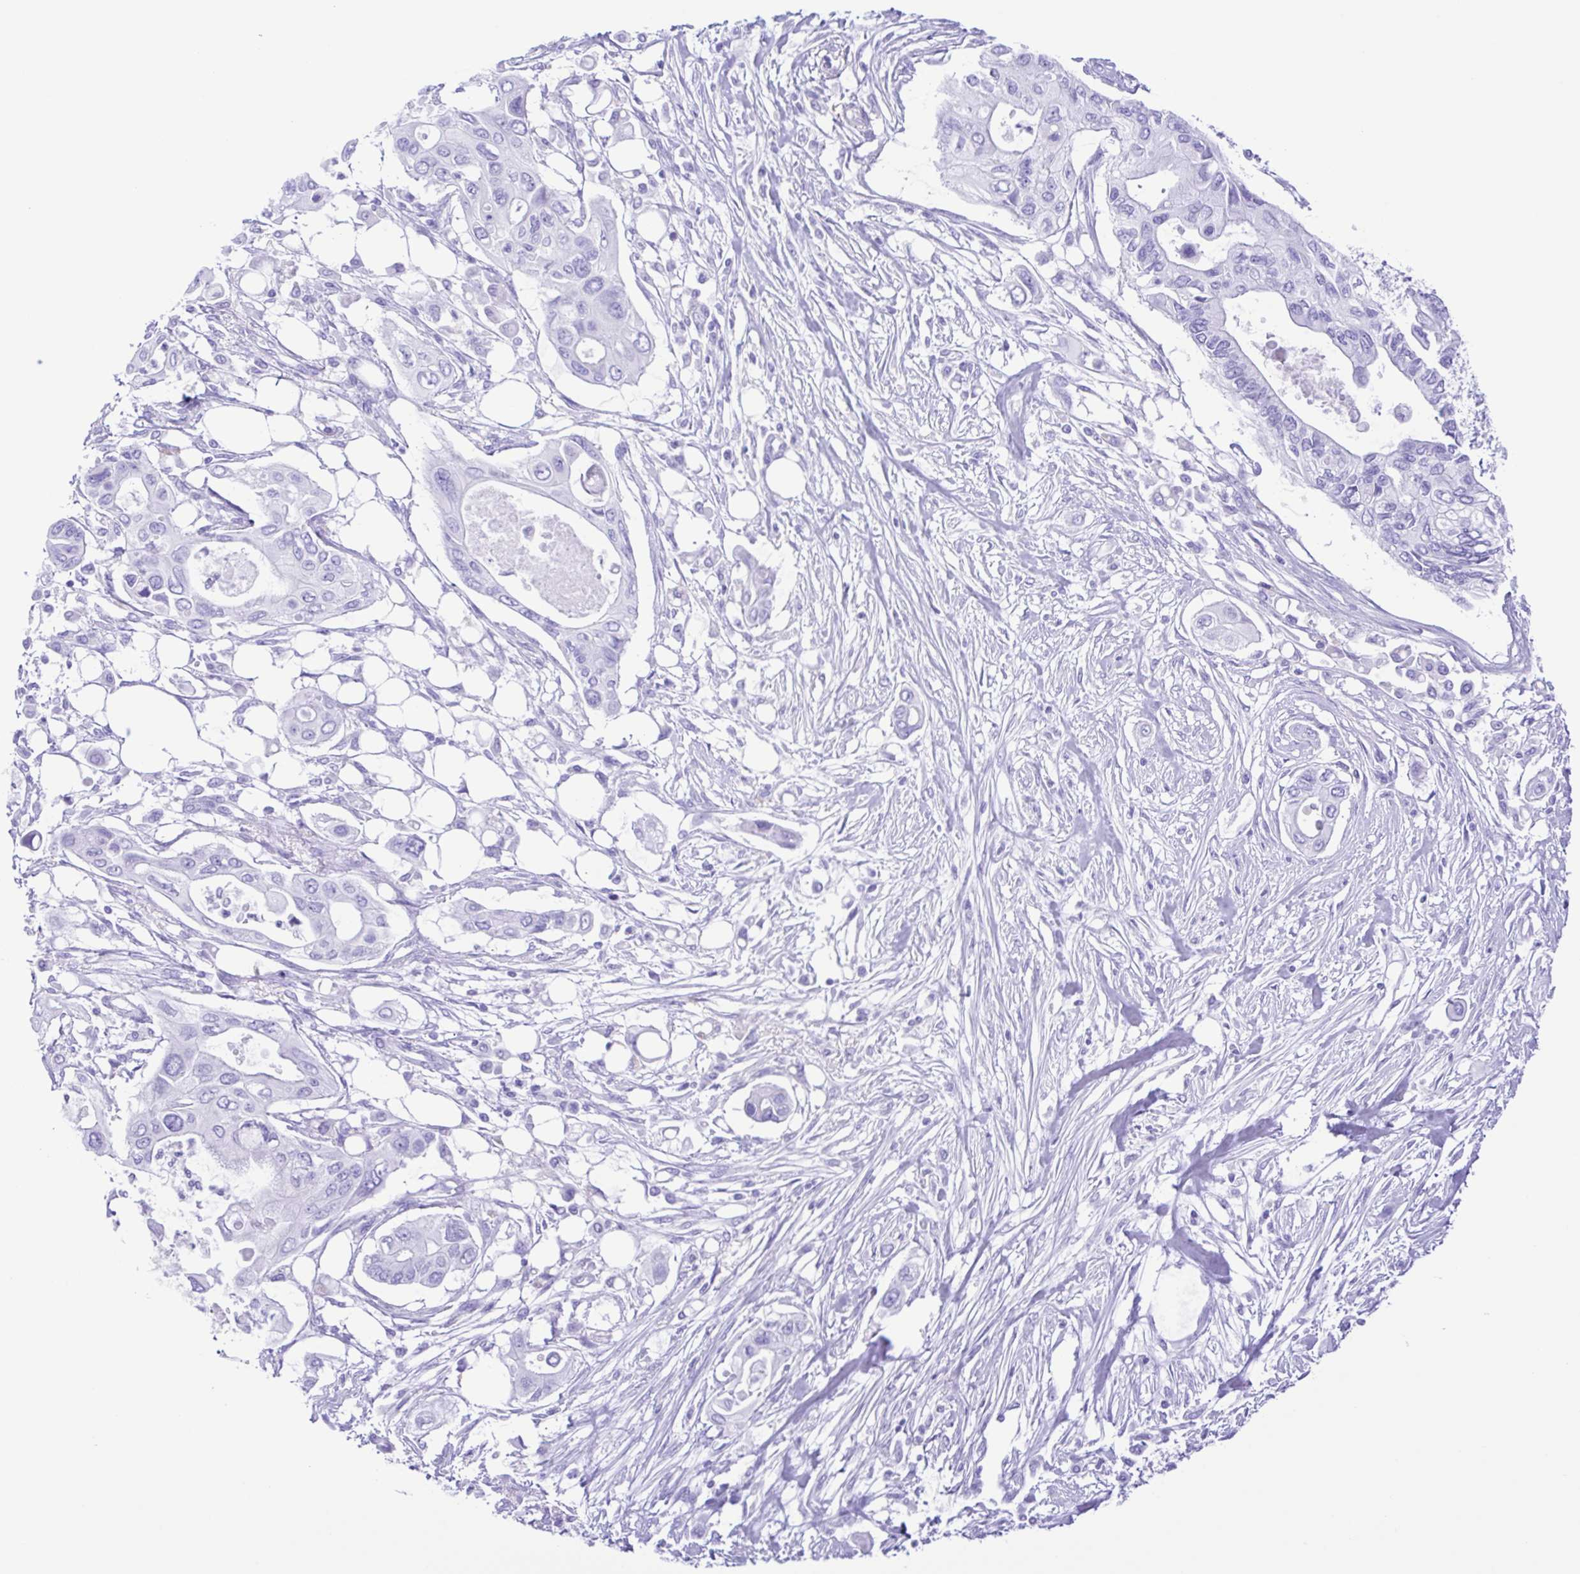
{"staining": {"intensity": "negative", "quantity": "none", "location": "none"}, "tissue": "pancreatic cancer", "cell_type": "Tumor cells", "image_type": "cancer", "snomed": [{"axis": "morphology", "description": "Adenocarcinoma, NOS"}, {"axis": "topography", "description": "Pancreas"}], "caption": "IHC image of neoplastic tissue: human pancreatic cancer (adenocarcinoma) stained with DAB demonstrates no significant protein positivity in tumor cells.", "gene": "ERP27", "patient": {"sex": "female", "age": 63}}